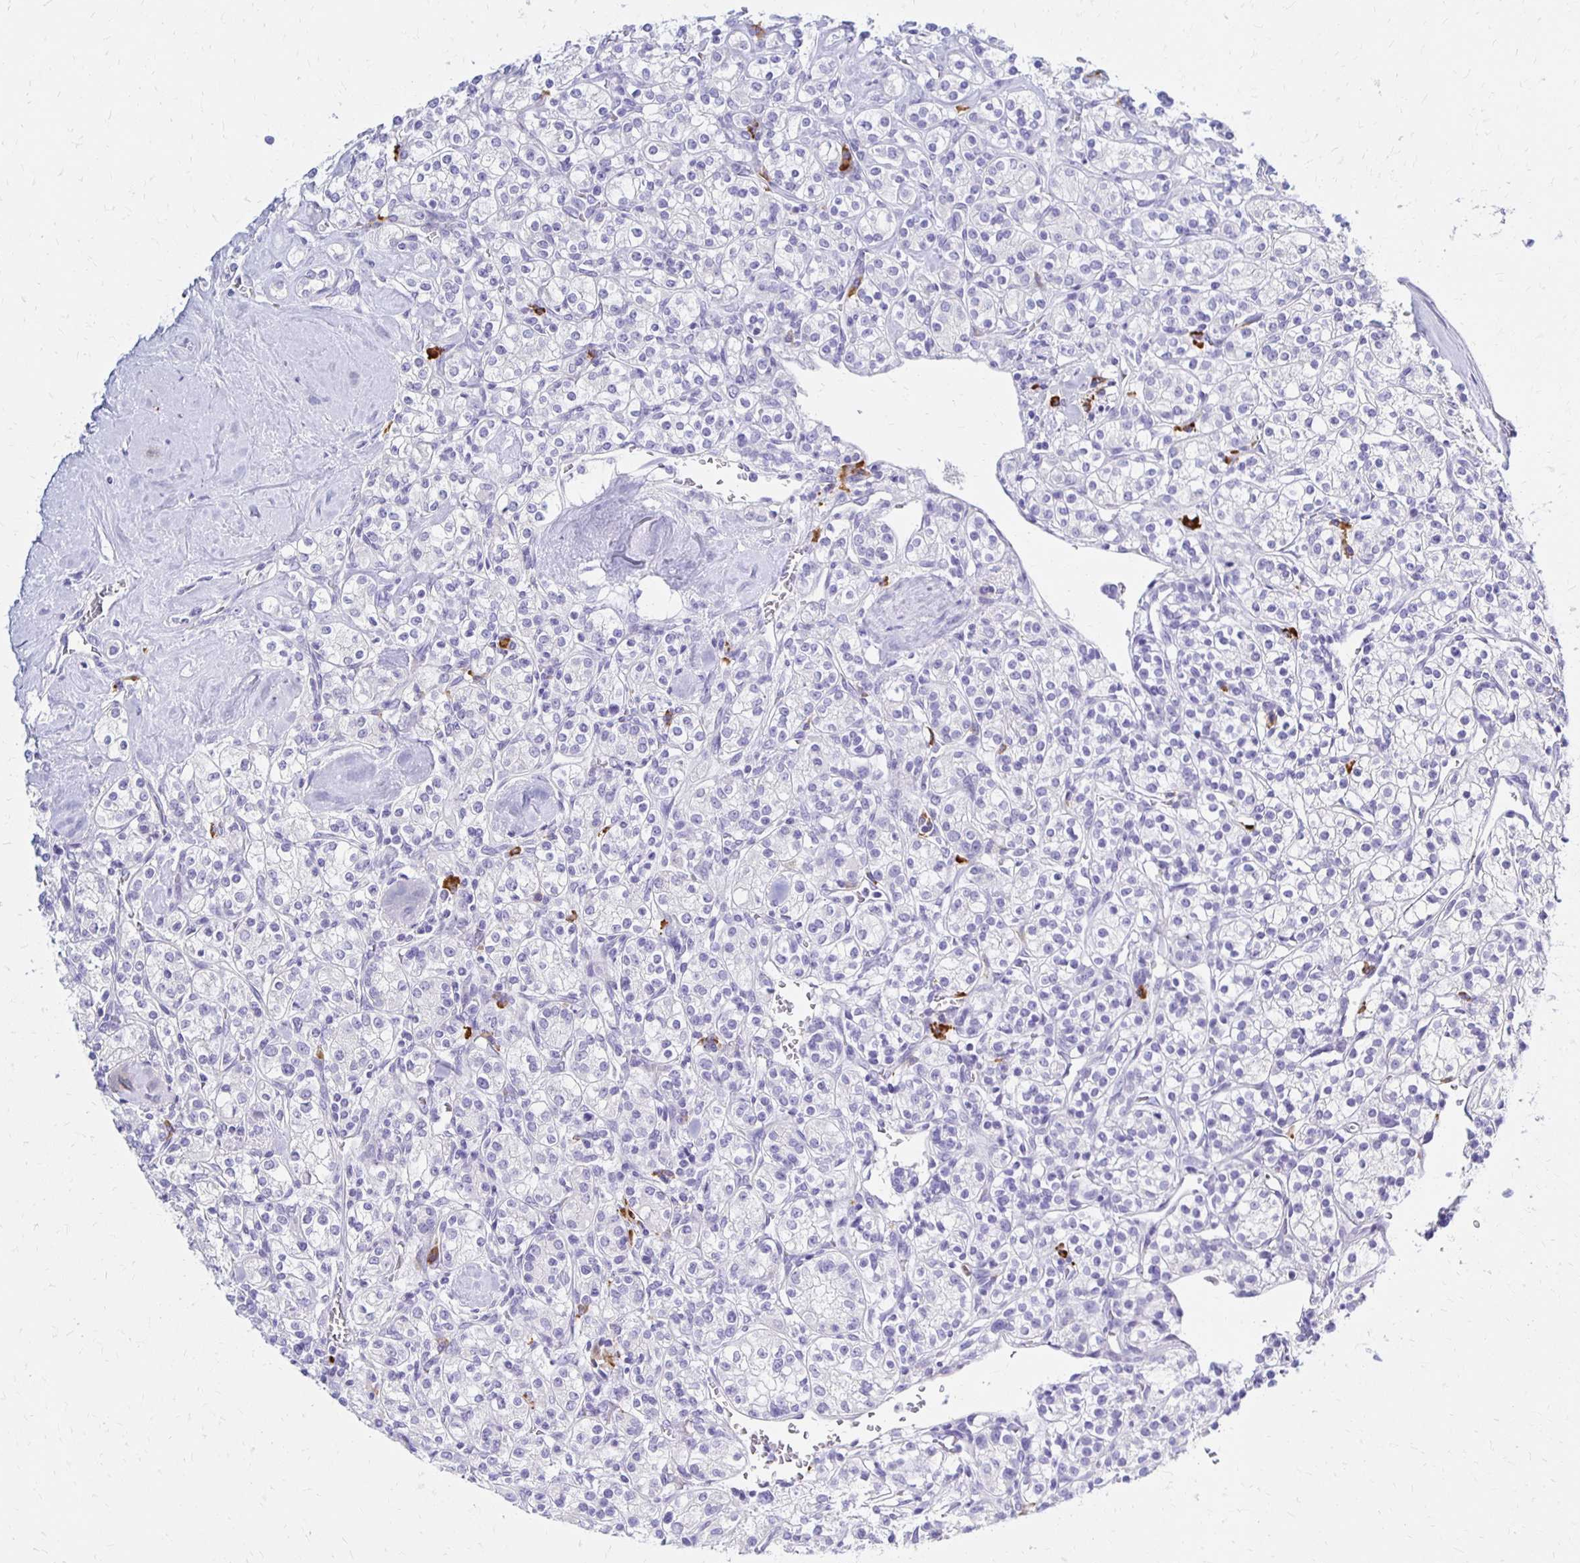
{"staining": {"intensity": "negative", "quantity": "none", "location": "none"}, "tissue": "renal cancer", "cell_type": "Tumor cells", "image_type": "cancer", "snomed": [{"axis": "morphology", "description": "Adenocarcinoma, NOS"}, {"axis": "topography", "description": "Kidney"}], "caption": "Human renal adenocarcinoma stained for a protein using immunohistochemistry (IHC) displays no staining in tumor cells.", "gene": "FNTB", "patient": {"sex": "male", "age": 77}}